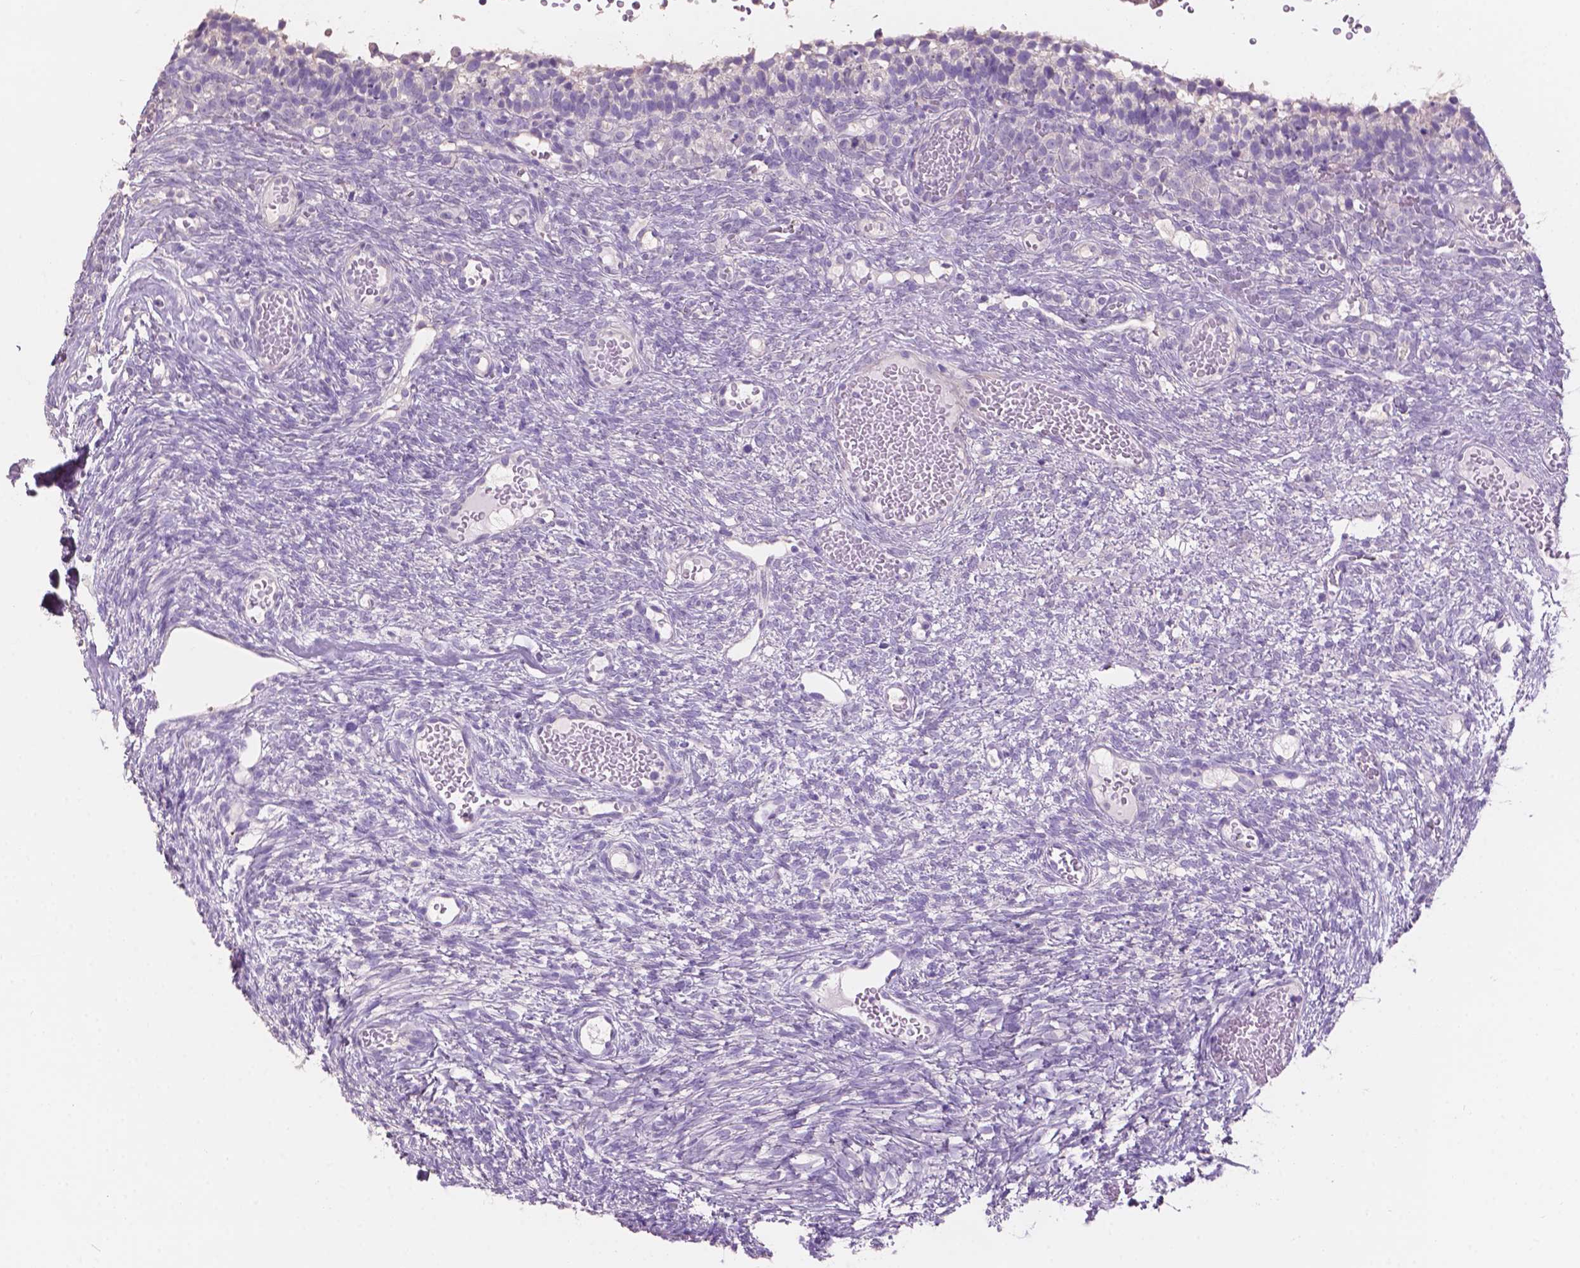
{"staining": {"intensity": "negative", "quantity": "none", "location": "none"}, "tissue": "ovary", "cell_type": "Follicle cells", "image_type": "normal", "snomed": [{"axis": "morphology", "description": "Normal tissue, NOS"}, {"axis": "topography", "description": "Ovary"}], "caption": "Protein analysis of unremarkable ovary shows no significant positivity in follicle cells.", "gene": "SBSN", "patient": {"sex": "female", "age": 34}}